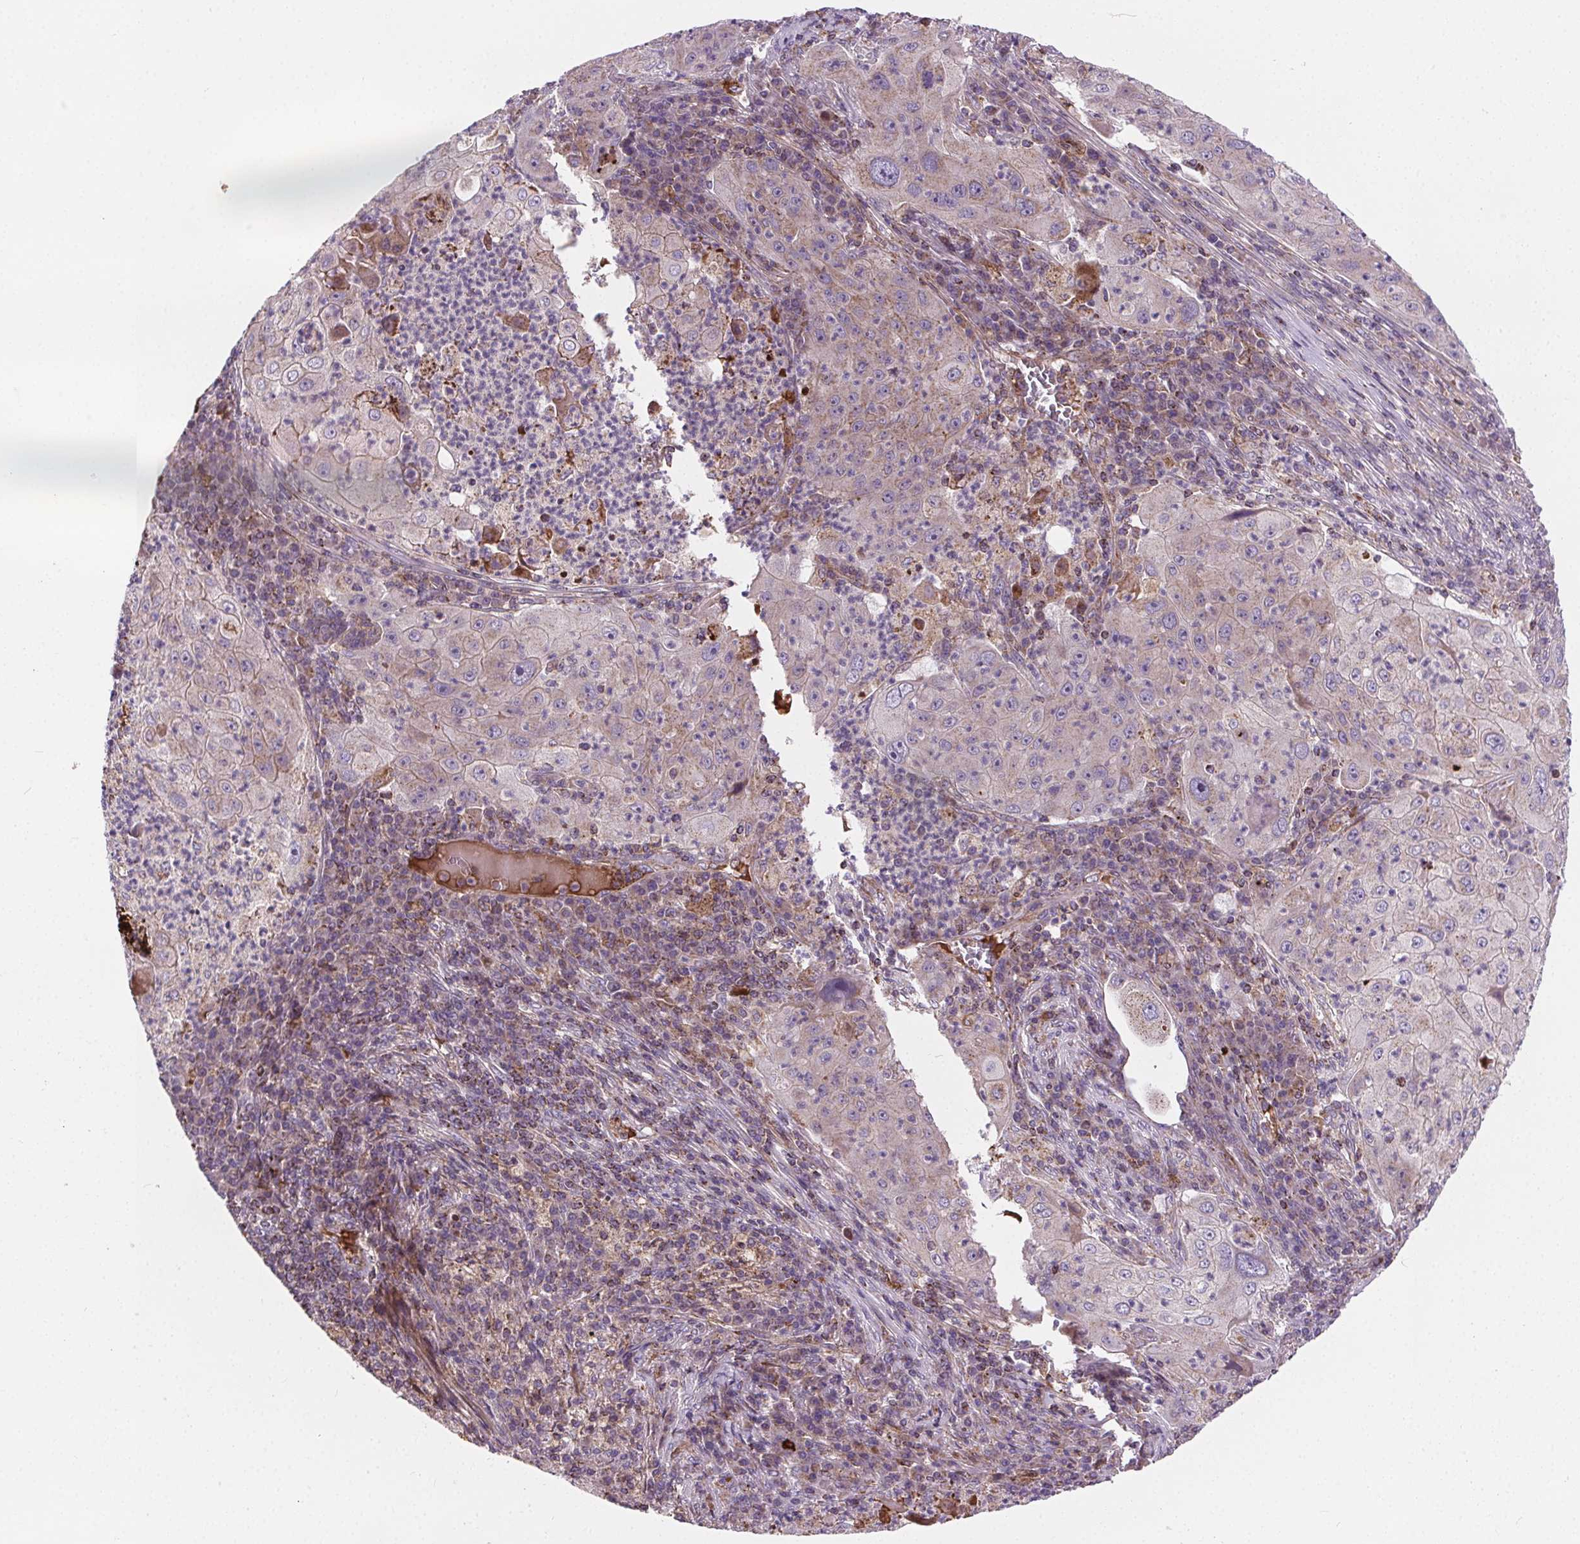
{"staining": {"intensity": "negative", "quantity": "none", "location": "none"}, "tissue": "lung cancer", "cell_type": "Tumor cells", "image_type": "cancer", "snomed": [{"axis": "morphology", "description": "Squamous cell carcinoma, NOS"}, {"axis": "topography", "description": "Lung"}], "caption": "The photomicrograph demonstrates no significant staining in tumor cells of lung squamous cell carcinoma.", "gene": "GOLT1B", "patient": {"sex": "female", "age": 59}}